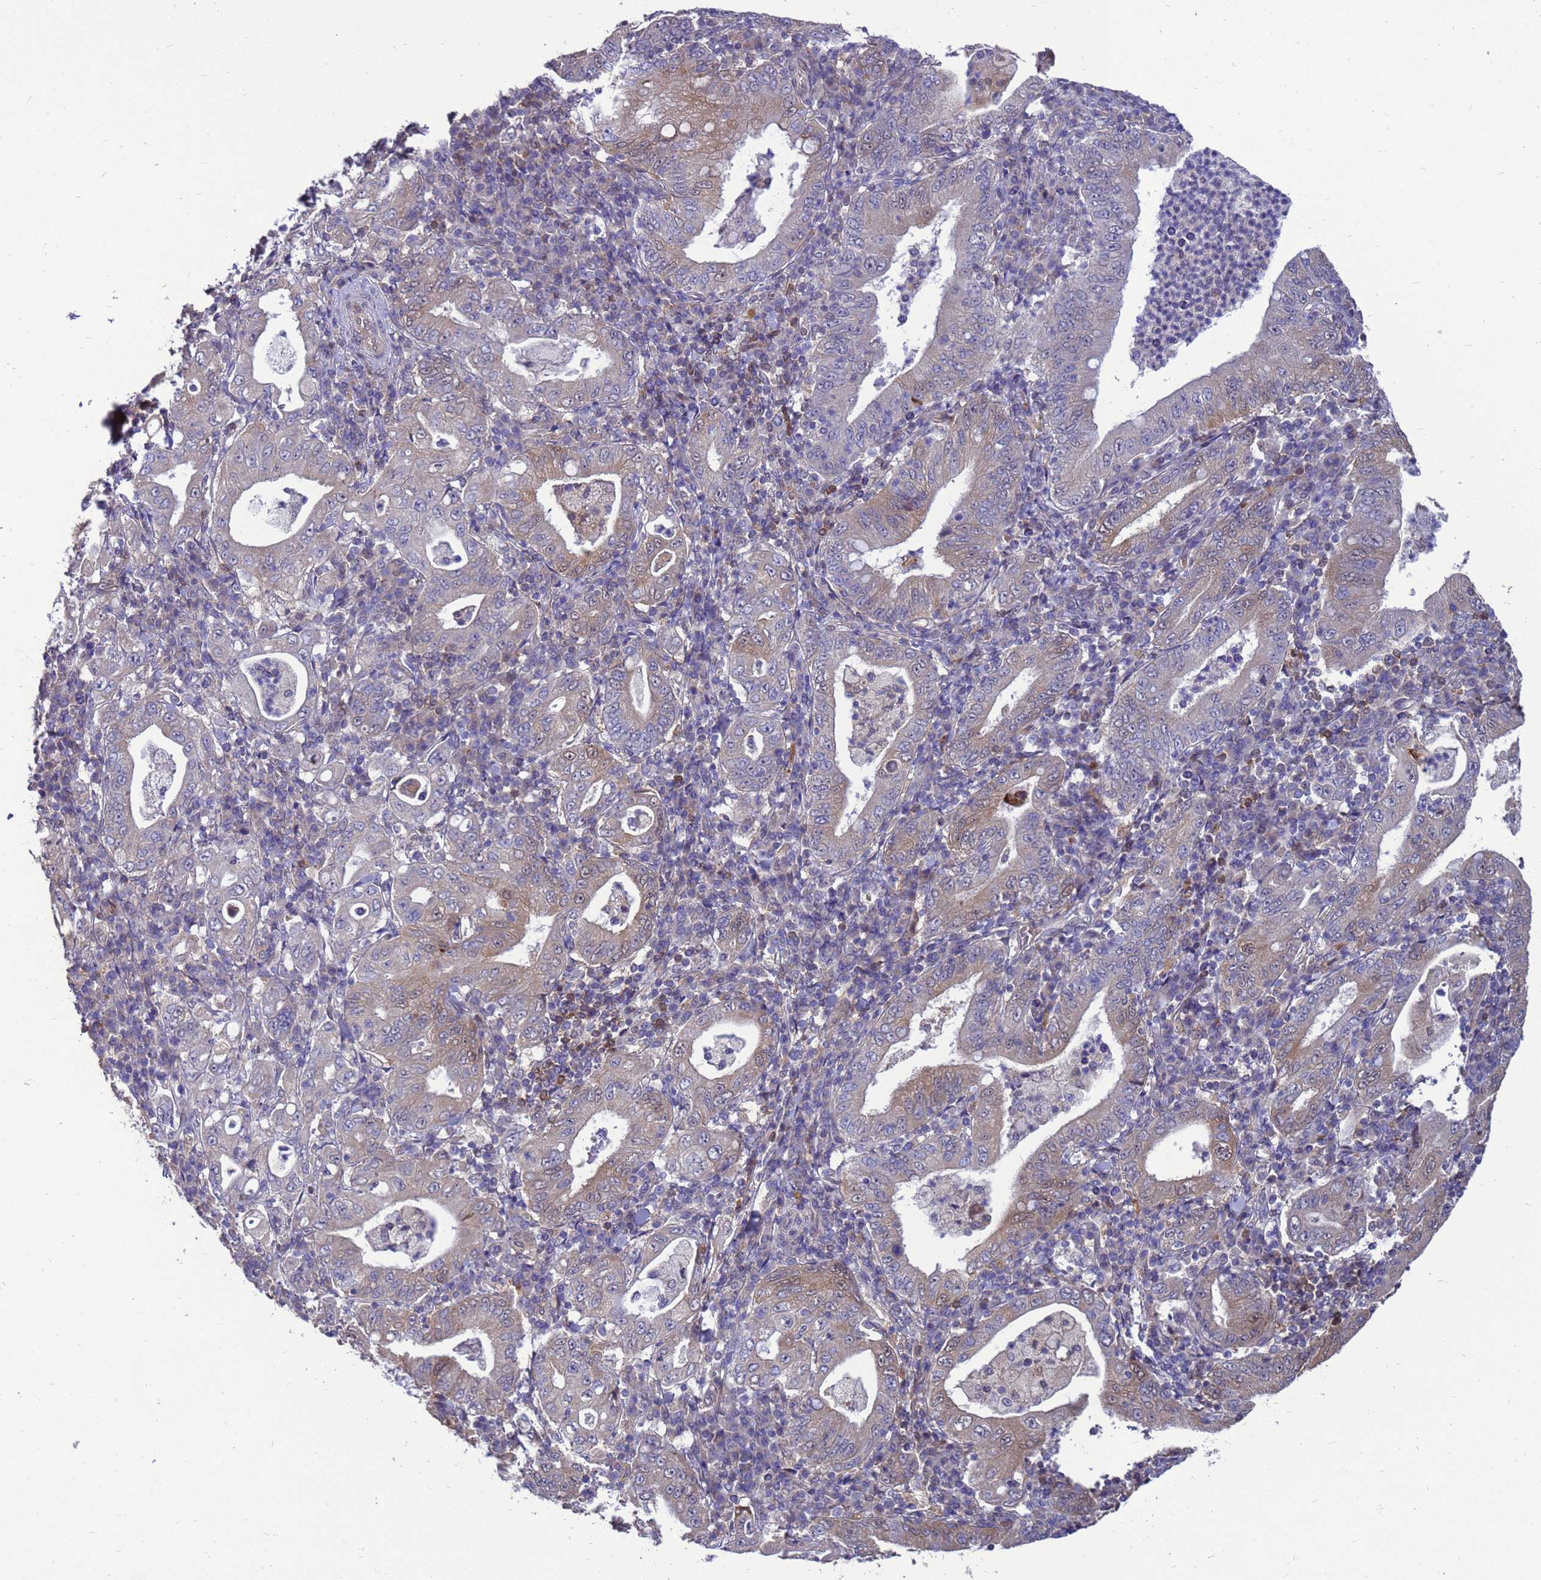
{"staining": {"intensity": "moderate", "quantity": "<25%", "location": "cytoplasmic/membranous,nuclear"}, "tissue": "stomach cancer", "cell_type": "Tumor cells", "image_type": "cancer", "snomed": [{"axis": "morphology", "description": "Normal tissue, NOS"}, {"axis": "morphology", "description": "Adenocarcinoma, NOS"}, {"axis": "topography", "description": "Esophagus"}, {"axis": "topography", "description": "Stomach, upper"}, {"axis": "topography", "description": "Peripheral nerve tissue"}], "caption": "DAB (3,3'-diaminobenzidine) immunohistochemical staining of stomach adenocarcinoma exhibits moderate cytoplasmic/membranous and nuclear protein expression in approximately <25% of tumor cells.", "gene": "EIF4EBP3", "patient": {"sex": "male", "age": 62}}